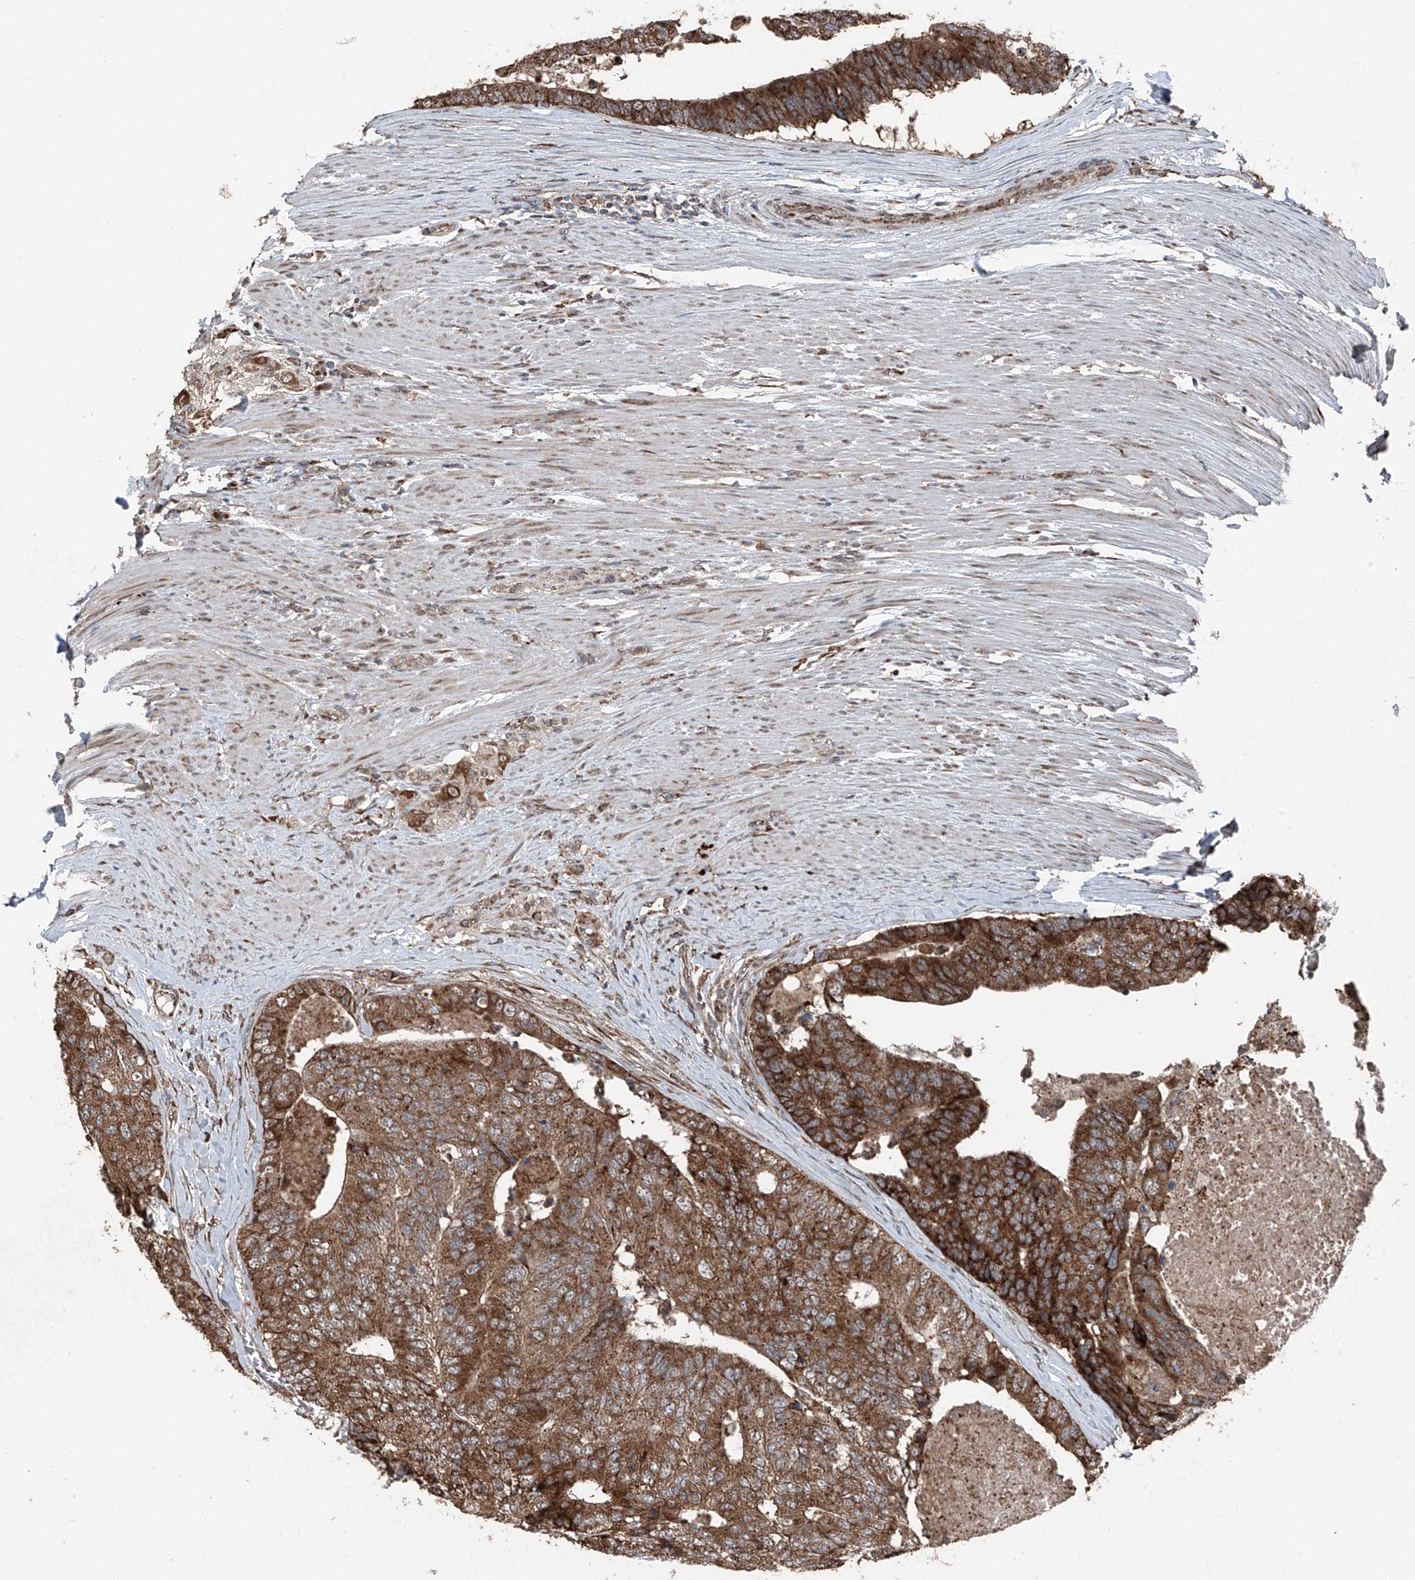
{"staining": {"intensity": "strong", "quantity": ">75%", "location": "cytoplasmic/membranous"}, "tissue": "colorectal cancer", "cell_type": "Tumor cells", "image_type": "cancer", "snomed": [{"axis": "morphology", "description": "Adenocarcinoma, NOS"}, {"axis": "topography", "description": "Colon"}], "caption": "A brown stain shows strong cytoplasmic/membranous staining of a protein in colorectal cancer tumor cells. (brown staining indicates protein expression, while blue staining denotes nuclei).", "gene": "LIMK1", "patient": {"sex": "female", "age": 67}}